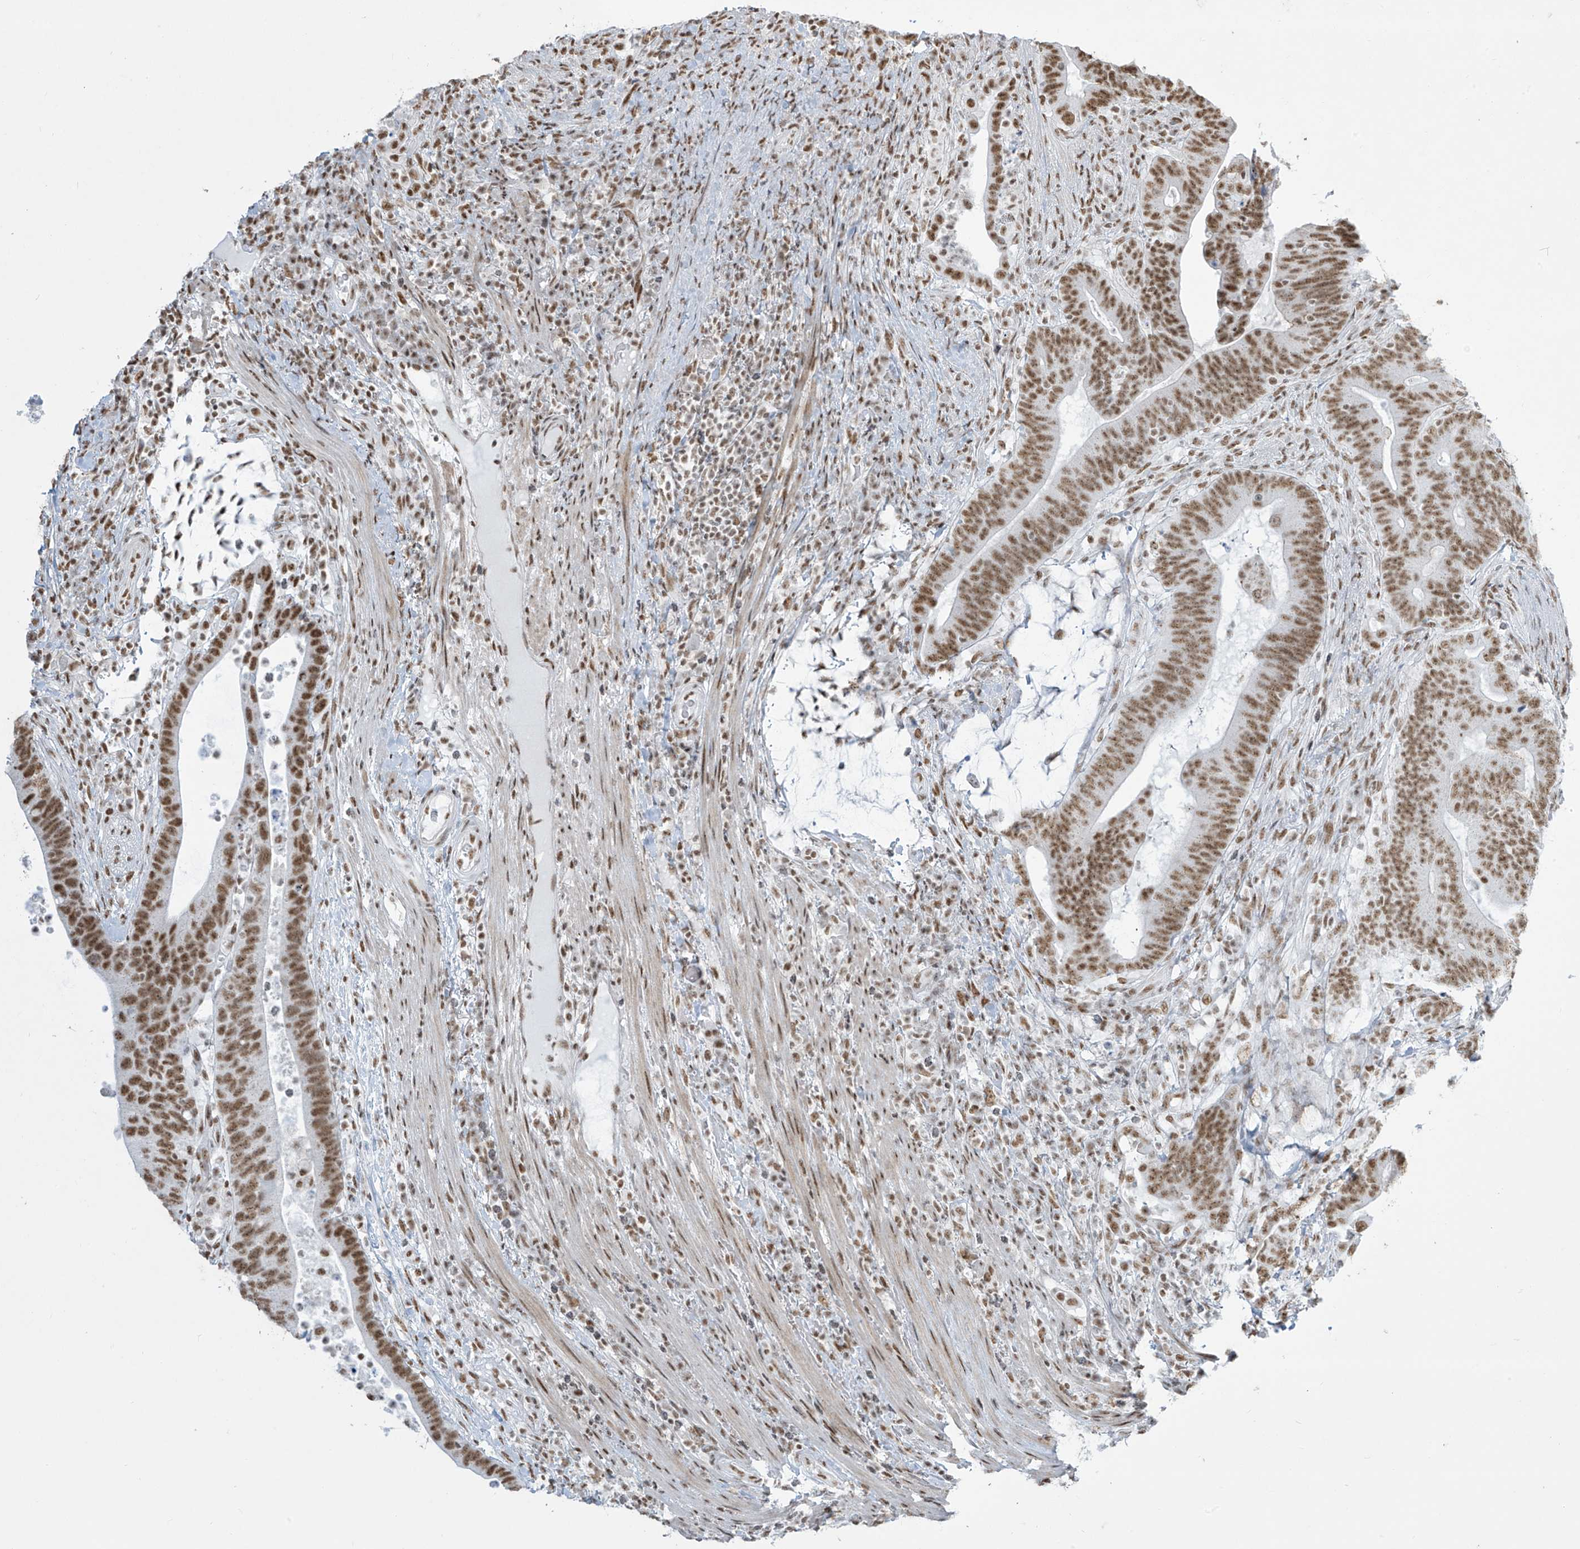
{"staining": {"intensity": "moderate", "quantity": ">75%", "location": "nuclear"}, "tissue": "colorectal cancer", "cell_type": "Tumor cells", "image_type": "cancer", "snomed": [{"axis": "morphology", "description": "Adenocarcinoma, NOS"}, {"axis": "topography", "description": "Colon"}], "caption": "Tumor cells demonstrate medium levels of moderate nuclear staining in about >75% of cells in colorectal cancer (adenocarcinoma).", "gene": "MS4A6A", "patient": {"sex": "female", "age": 66}}